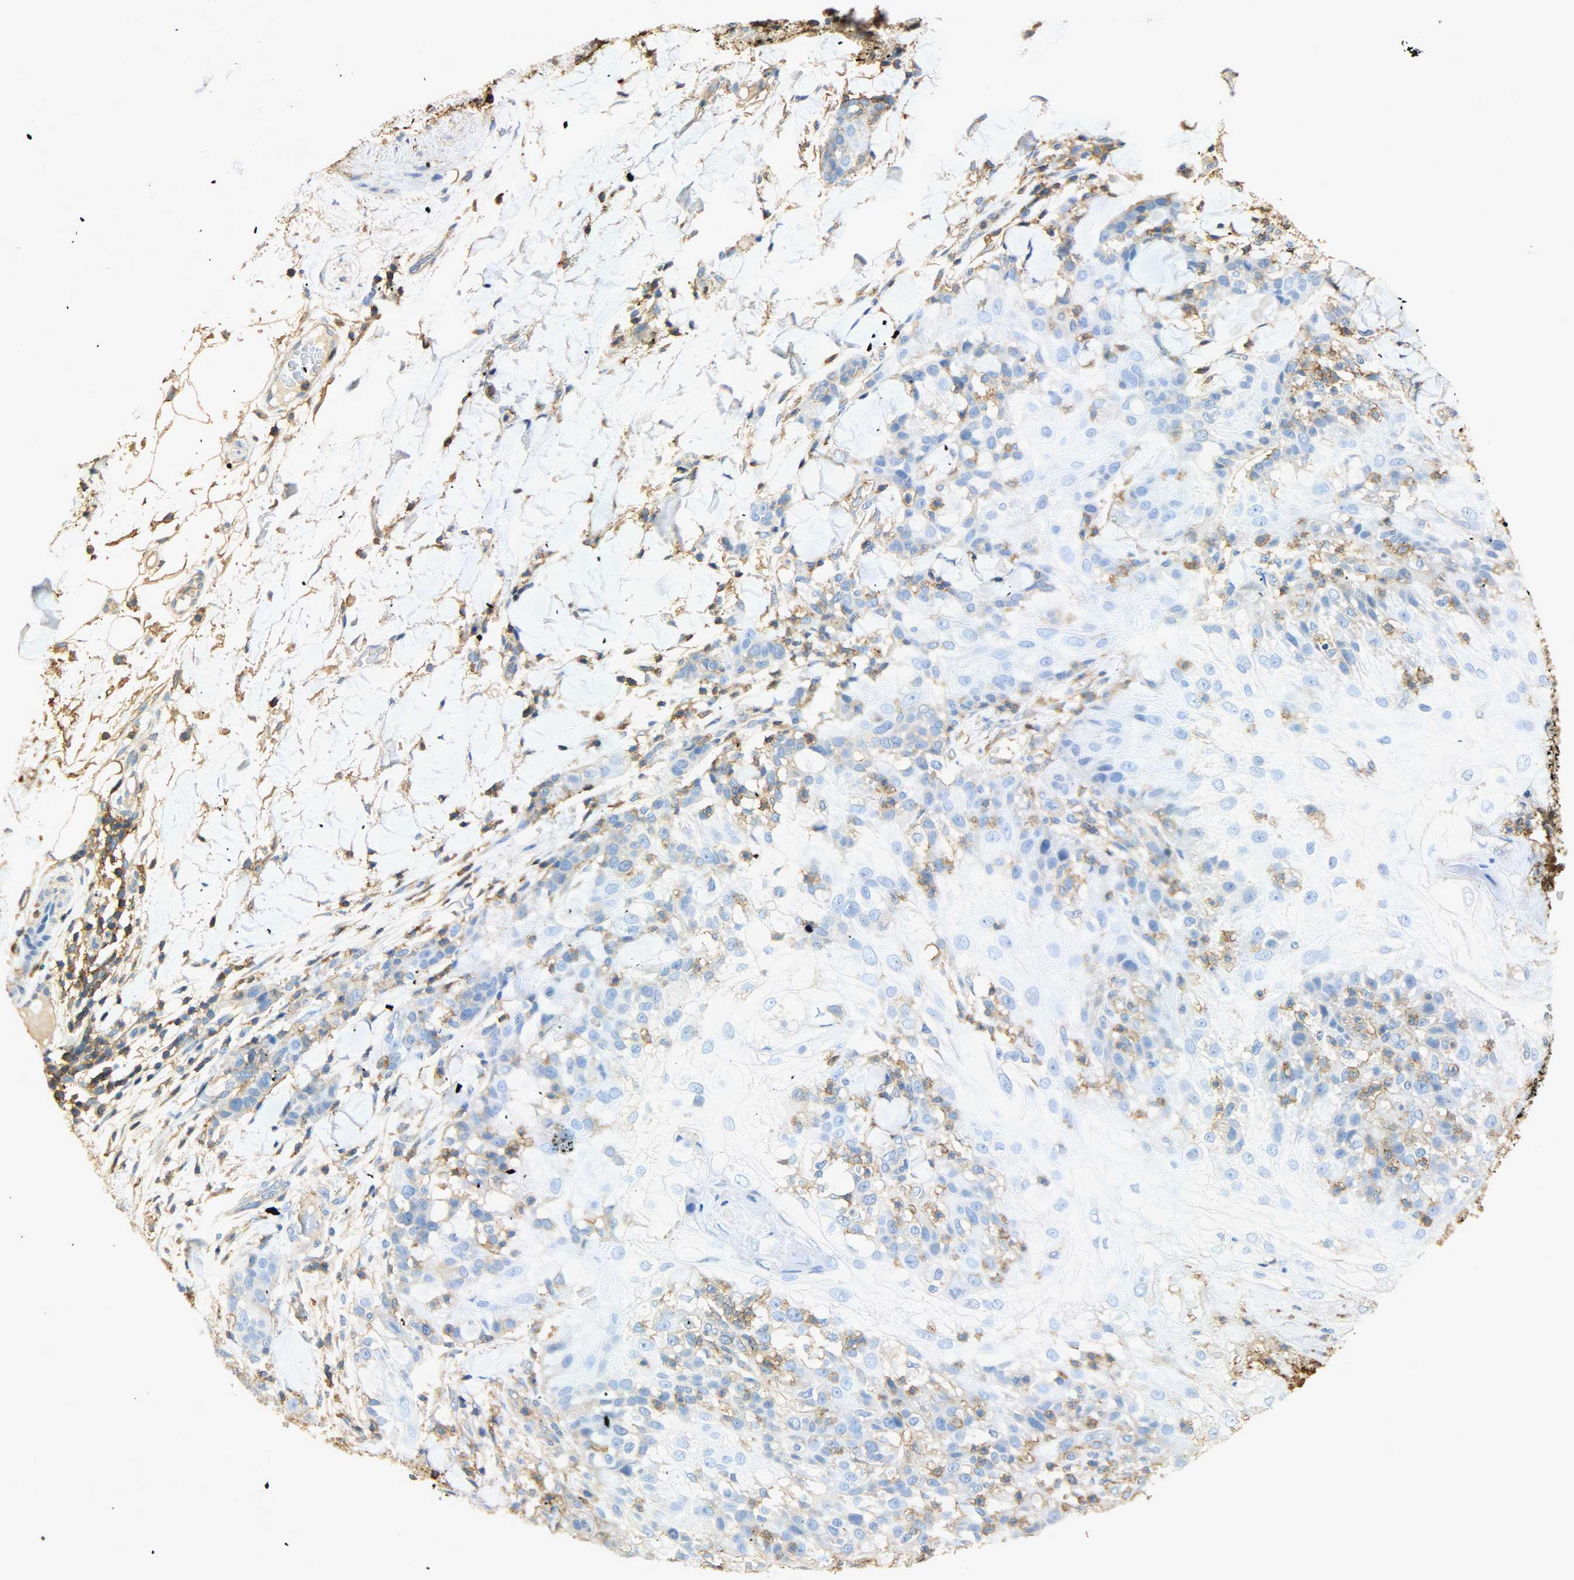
{"staining": {"intensity": "moderate", "quantity": "<25%", "location": "cytoplasmic/membranous"}, "tissue": "skin cancer", "cell_type": "Tumor cells", "image_type": "cancer", "snomed": [{"axis": "morphology", "description": "Normal tissue, NOS"}, {"axis": "morphology", "description": "Squamous cell carcinoma, NOS"}, {"axis": "topography", "description": "Skin"}], "caption": "Protein expression by immunohistochemistry demonstrates moderate cytoplasmic/membranous expression in about <25% of tumor cells in skin squamous cell carcinoma. Immunohistochemistry stains the protein of interest in brown and the nuclei are stained blue.", "gene": "ANXA6", "patient": {"sex": "female", "age": 83}}